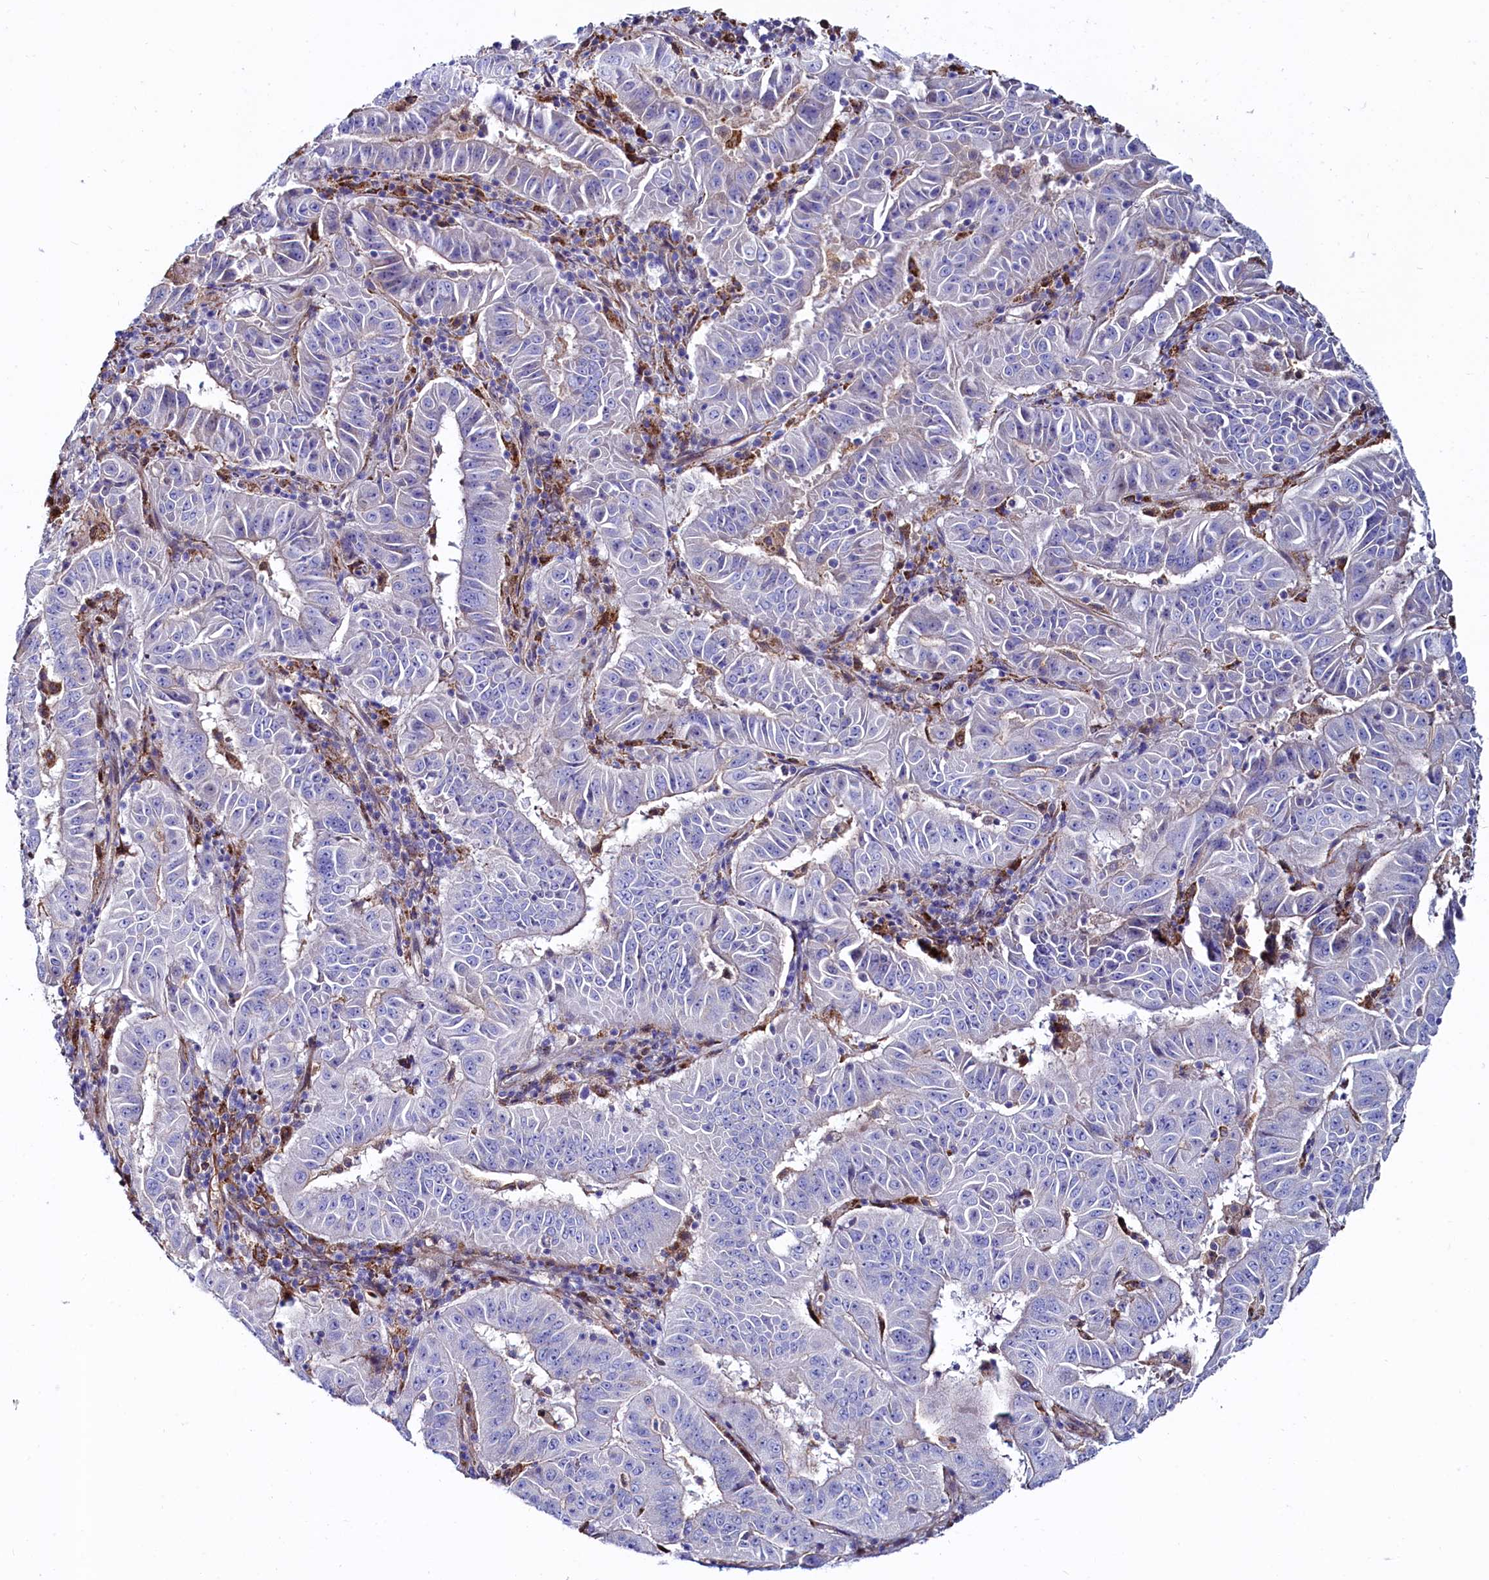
{"staining": {"intensity": "negative", "quantity": "none", "location": "none"}, "tissue": "pancreatic cancer", "cell_type": "Tumor cells", "image_type": "cancer", "snomed": [{"axis": "morphology", "description": "Adenocarcinoma, NOS"}, {"axis": "topography", "description": "Pancreas"}], "caption": "Histopathology image shows no protein positivity in tumor cells of pancreatic cancer (adenocarcinoma) tissue.", "gene": "ASTE1", "patient": {"sex": "male", "age": 63}}